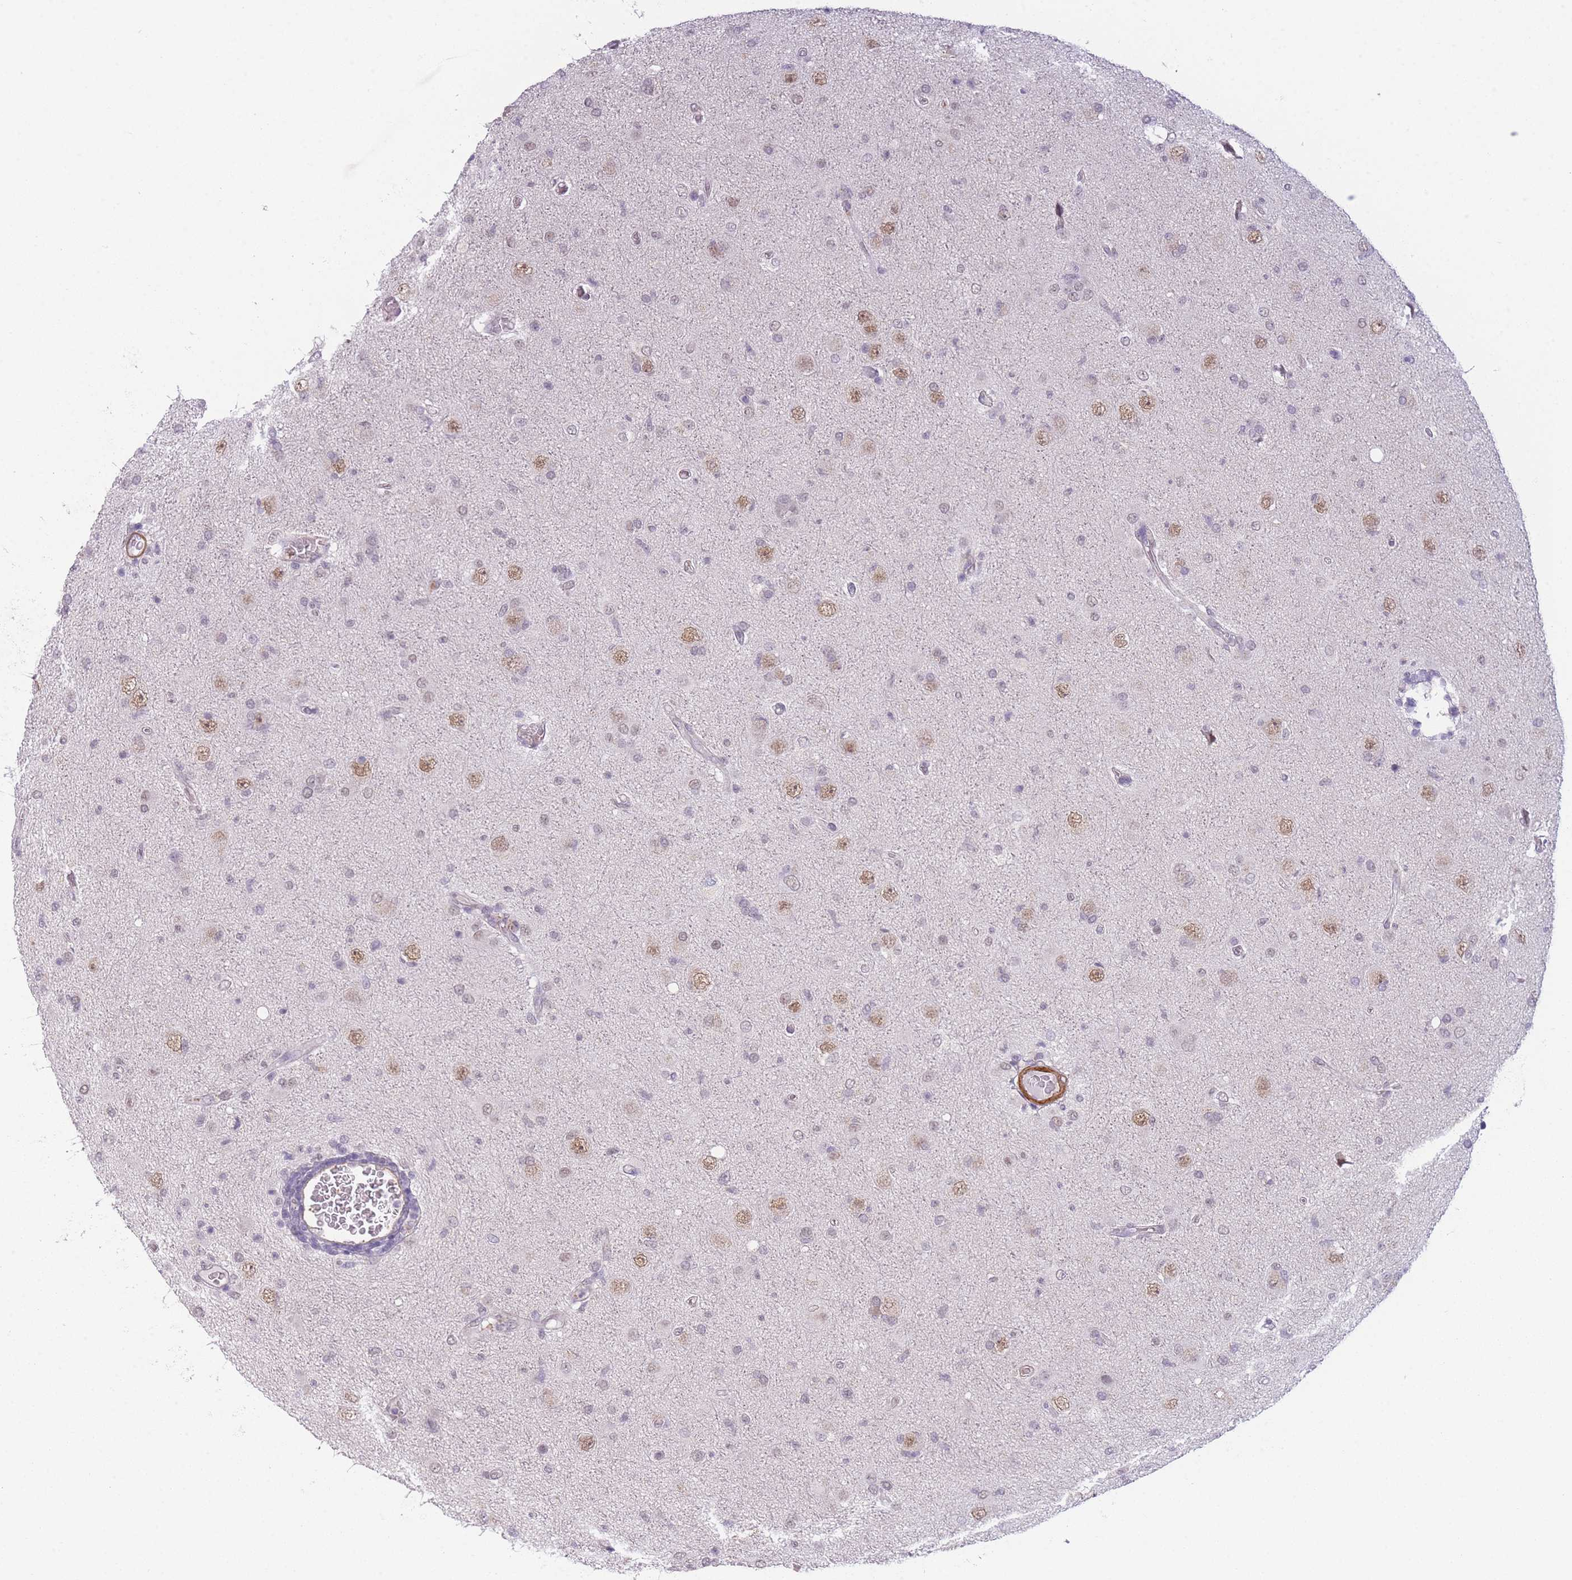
{"staining": {"intensity": "moderate", "quantity": "25%-75%", "location": "nuclear"}, "tissue": "glioma", "cell_type": "Tumor cells", "image_type": "cancer", "snomed": [{"axis": "morphology", "description": "Glioma, malignant, High grade"}, {"axis": "topography", "description": "Brain"}], "caption": "This histopathology image reveals immunohistochemistry (IHC) staining of human glioma, with medium moderate nuclear expression in about 25%-75% of tumor cells.", "gene": "SIN3B", "patient": {"sex": "female", "age": 57}}